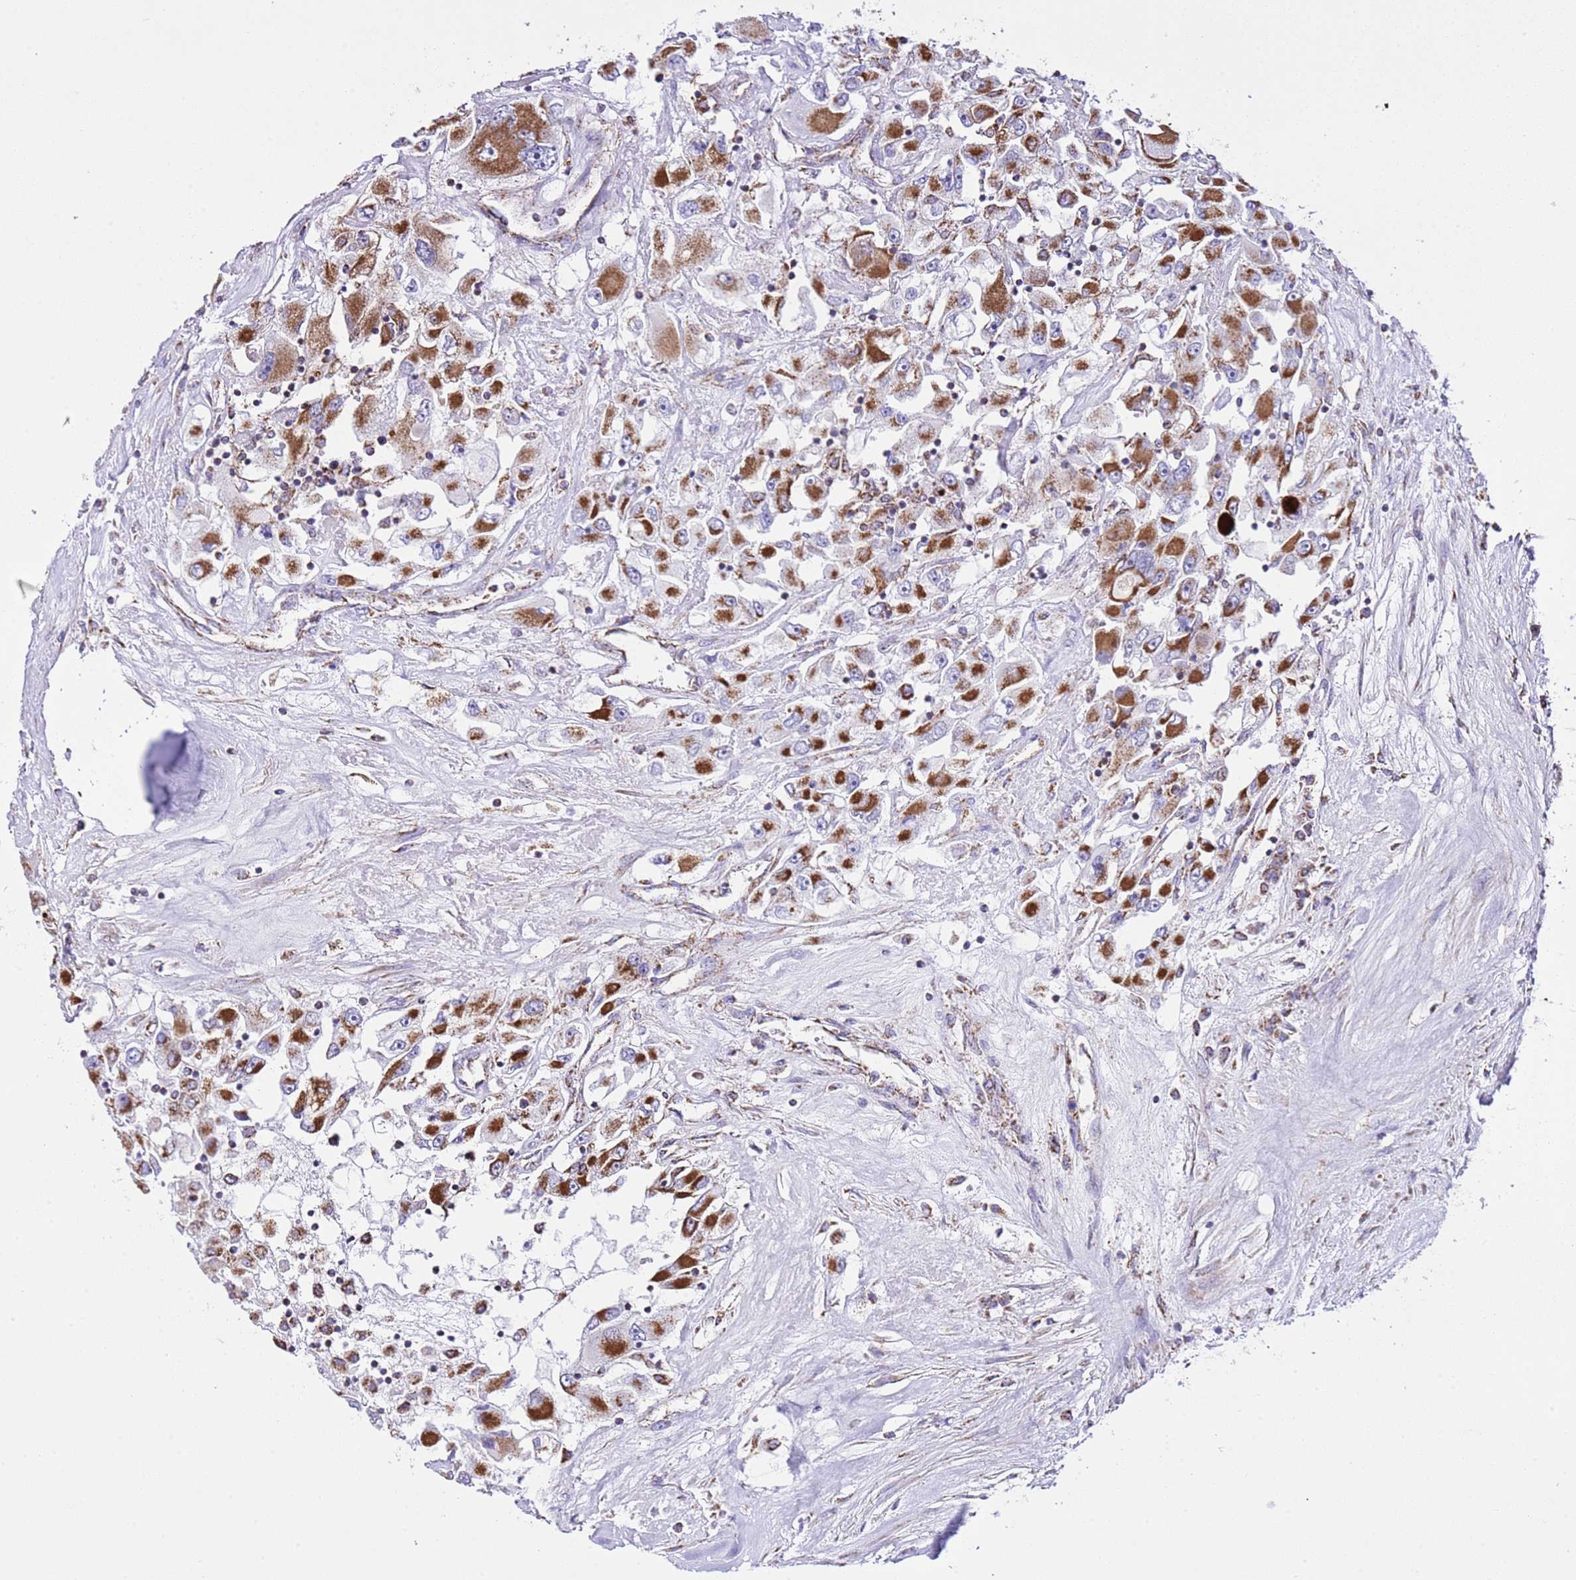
{"staining": {"intensity": "strong", "quantity": "25%-75%", "location": "cytoplasmic/membranous"}, "tissue": "renal cancer", "cell_type": "Tumor cells", "image_type": "cancer", "snomed": [{"axis": "morphology", "description": "Adenocarcinoma, NOS"}, {"axis": "topography", "description": "Kidney"}], "caption": "Human renal cancer (adenocarcinoma) stained with a protein marker demonstrates strong staining in tumor cells.", "gene": "TEKTIP1", "patient": {"sex": "female", "age": 52}}